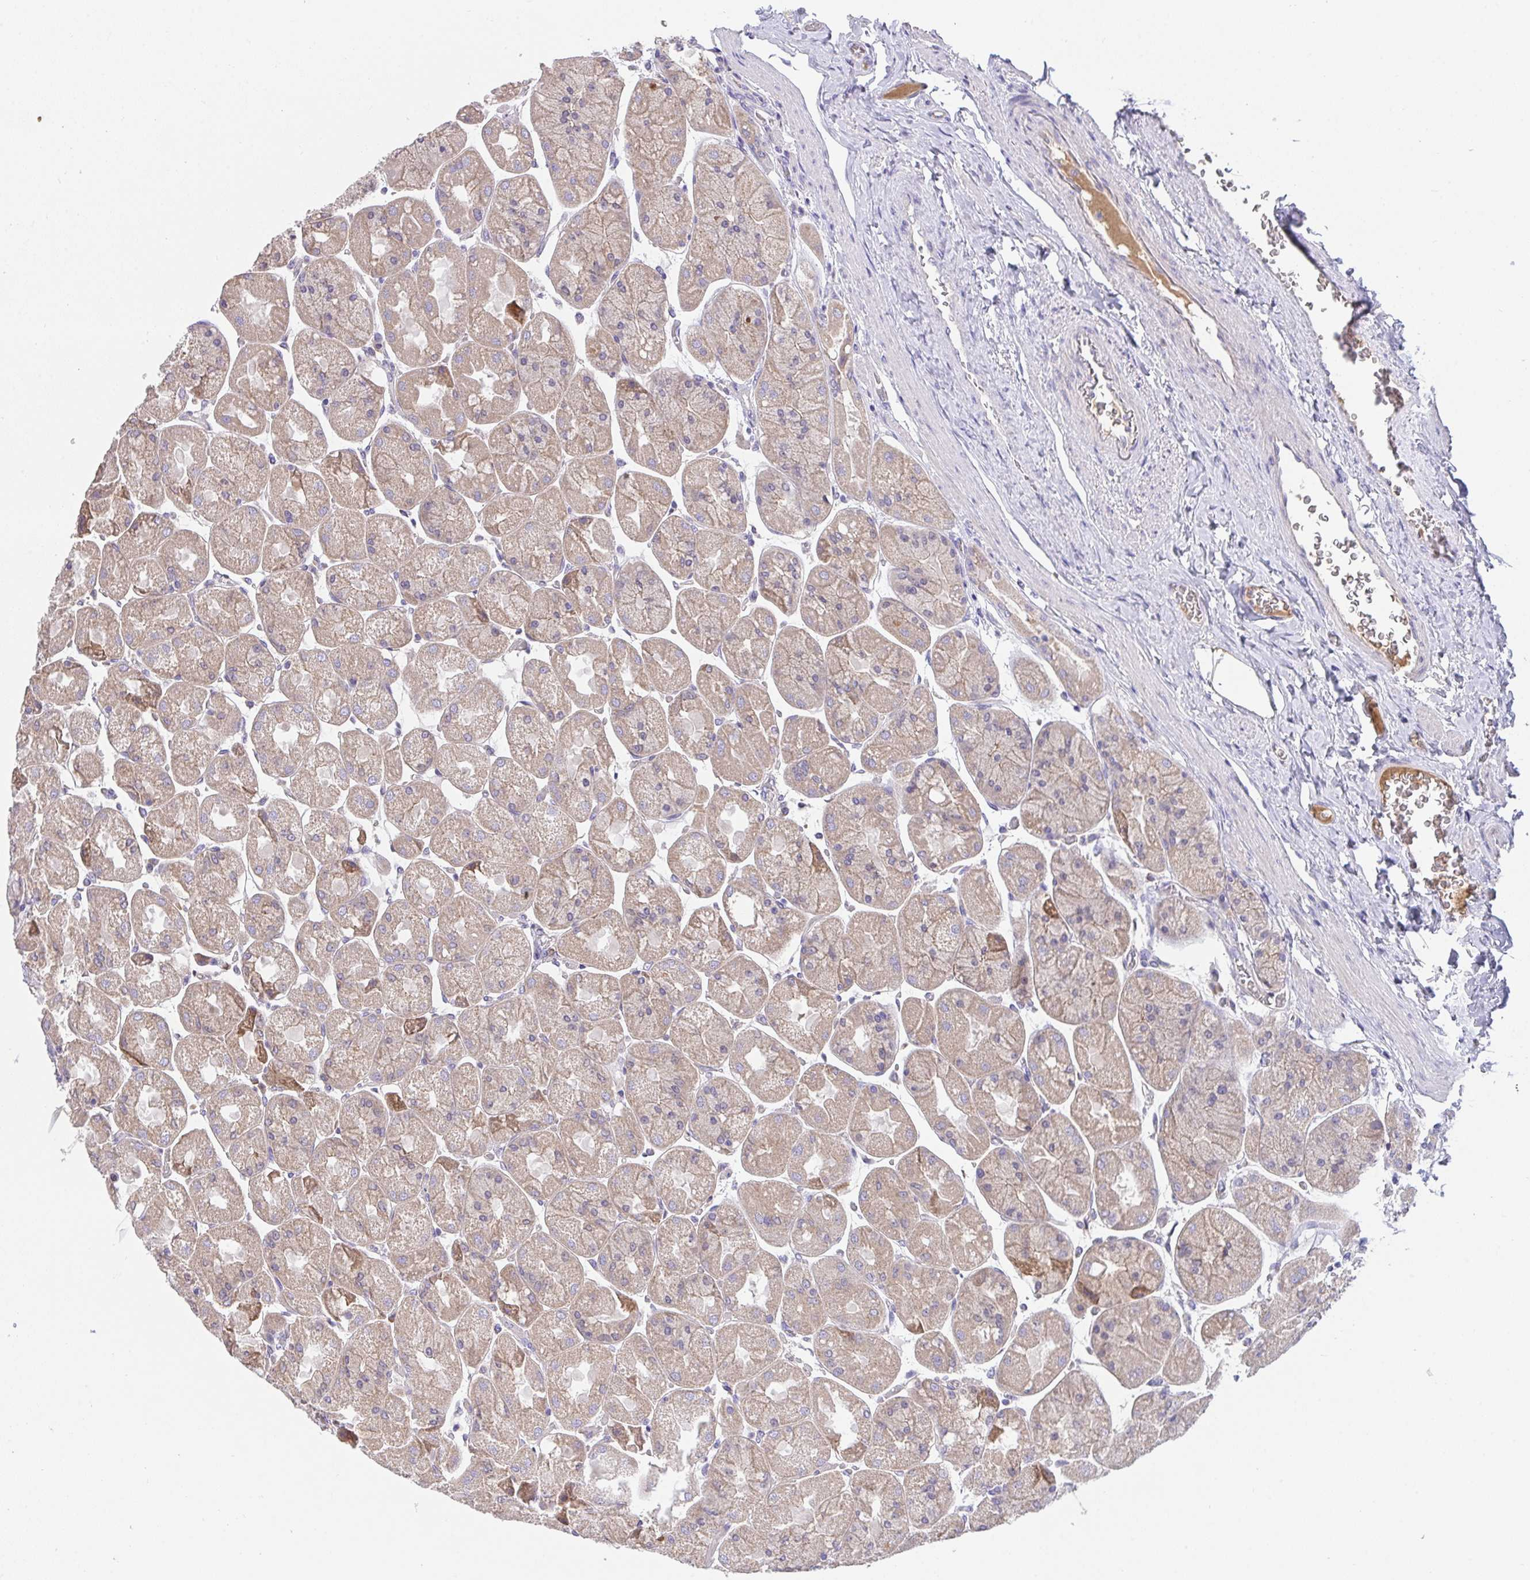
{"staining": {"intensity": "moderate", "quantity": ">75%", "location": "cytoplasmic/membranous"}, "tissue": "stomach", "cell_type": "Glandular cells", "image_type": "normal", "snomed": [{"axis": "morphology", "description": "Normal tissue, NOS"}, {"axis": "topography", "description": "Stomach"}], "caption": "IHC of normal human stomach exhibits medium levels of moderate cytoplasmic/membranous expression in approximately >75% of glandular cells. Nuclei are stained in blue.", "gene": "ZNF581", "patient": {"sex": "female", "age": 61}}